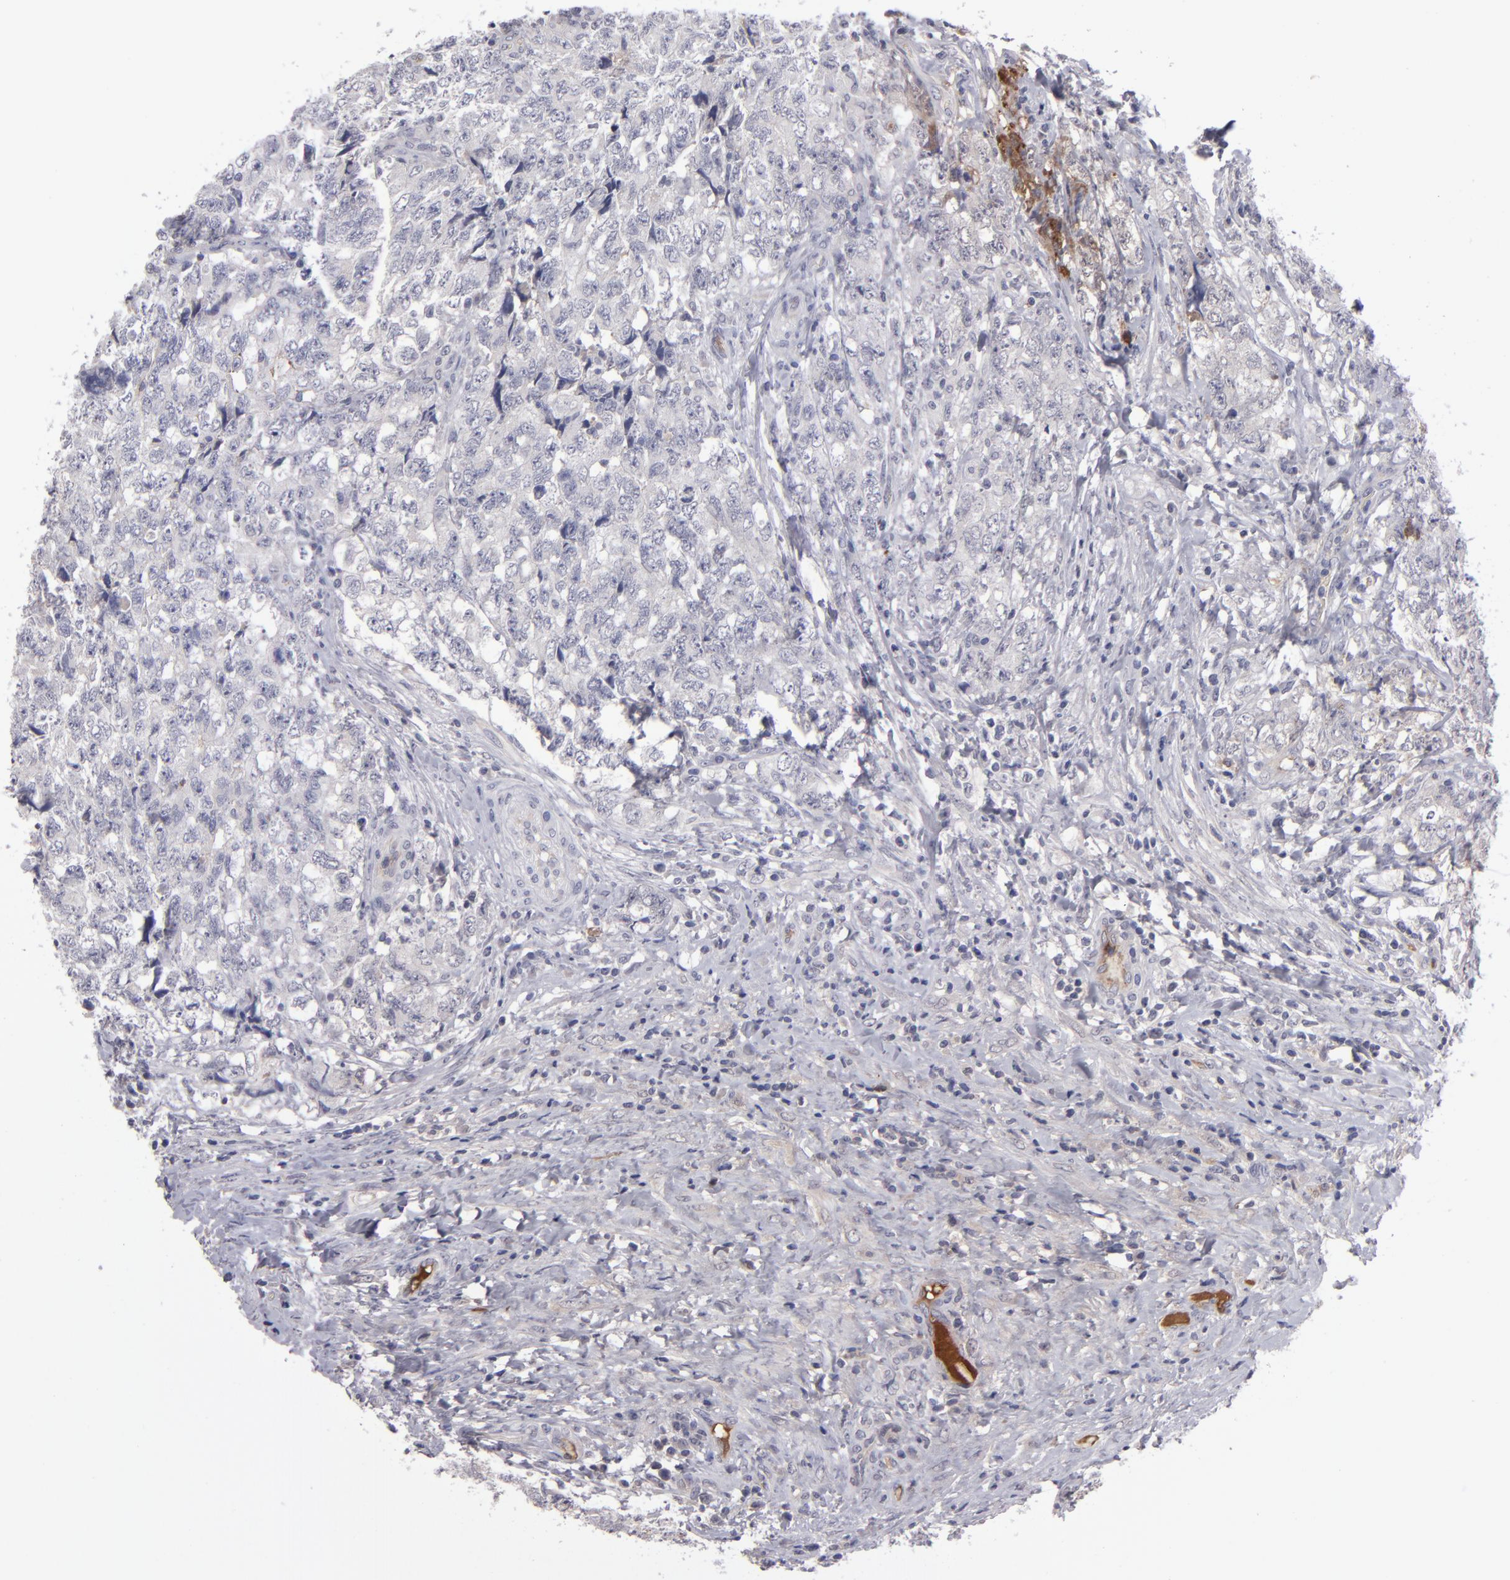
{"staining": {"intensity": "negative", "quantity": "none", "location": "none"}, "tissue": "testis cancer", "cell_type": "Tumor cells", "image_type": "cancer", "snomed": [{"axis": "morphology", "description": "Carcinoma, Embryonal, NOS"}, {"axis": "topography", "description": "Testis"}], "caption": "The micrograph demonstrates no staining of tumor cells in testis embryonal carcinoma. (DAB (3,3'-diaminobenzidine) IHC, high magnification).", "gene": "ITIH4", "patient": {"sex": "male", "age": 31}}